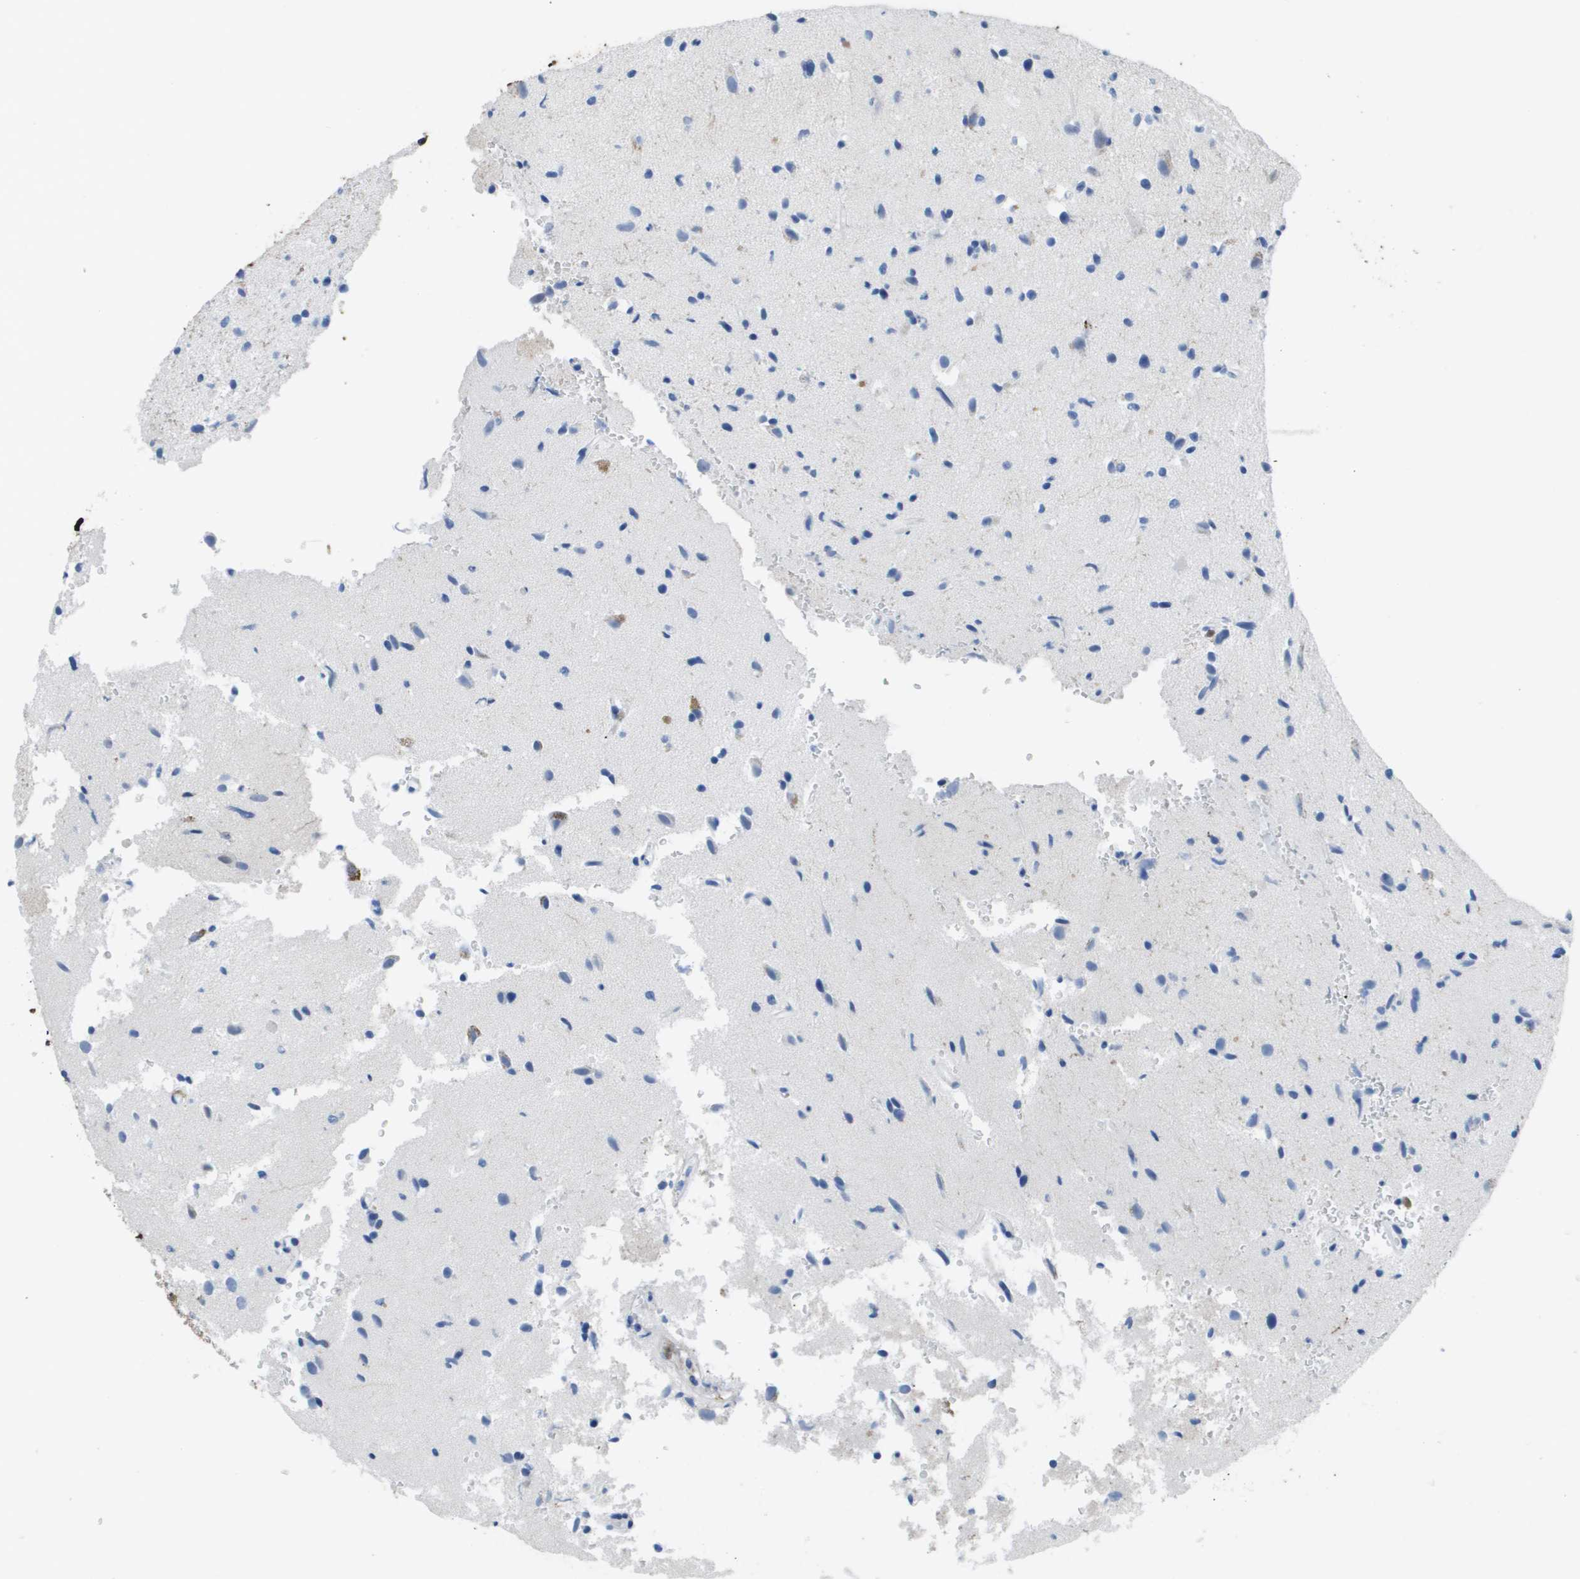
{"staining": {"intensity": "negative", "quantity": "none", "location": "none"}, "tissue": "glioma", "cell_type": "Tumor cells", "image_type": "cancer", "snomed": [{"axis": "morphology", "description": "Glioma, malignant, High grade"}, {"axis": "topography", "description": "Brain"}], "caption": "Histopathology image shows no significant protein positivity in tumor cells of malignant glioma (high-grade).", "gene": "MS4A1", "patient": {"sex": "male", "age": 33}}